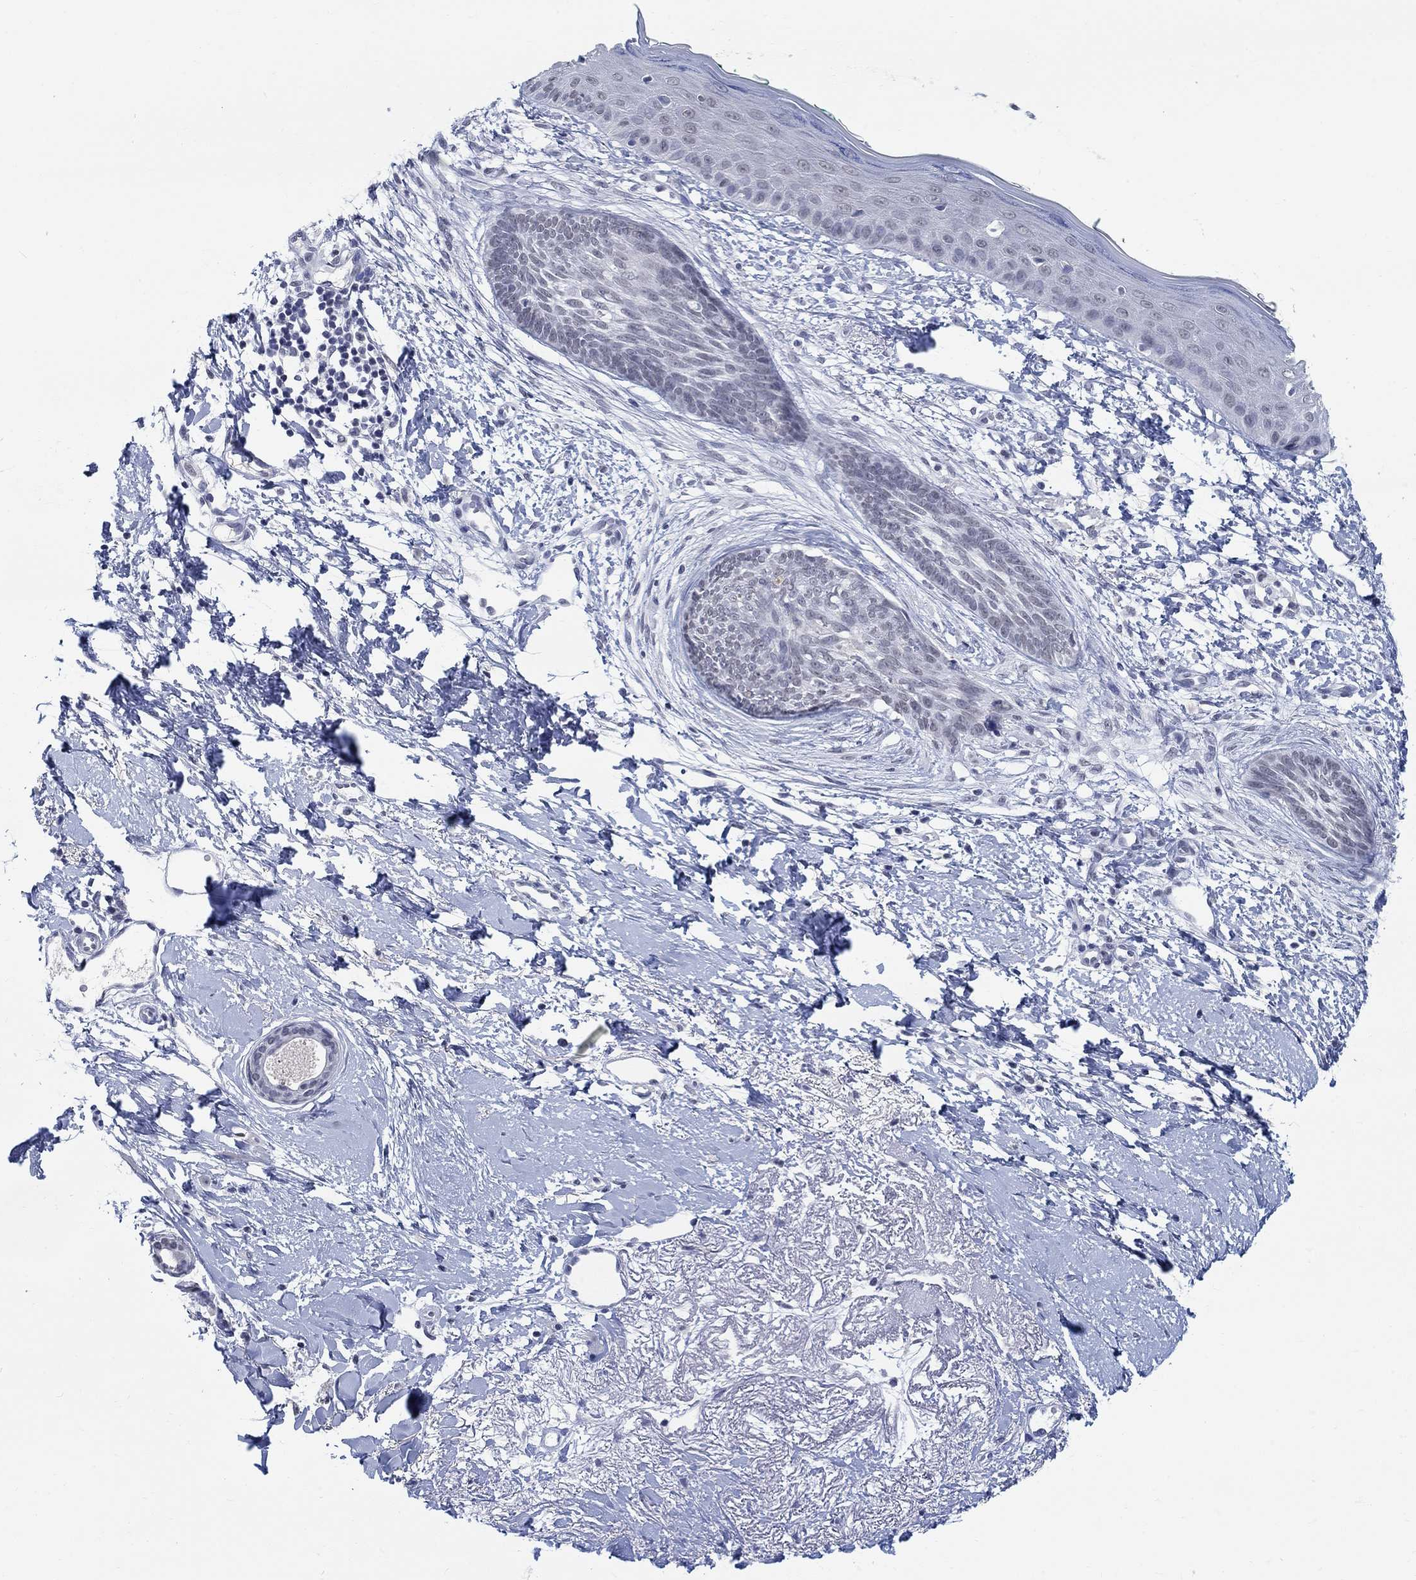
{"staining": {"intensity": "negative", "quantity": "none", "location": "none"}, "tissue": "skin cancer", "cell_type": "Tumor cells", "image_type": "cancer", "snomed": [{"axis": "morphology", "description": "Normal tissue, NOS"}, {"axis": "morphology", "description": "Basal cell carcinoma"}, {"axis": "topography", "description": "Skin"}], "caption": "Immunohistochemical staining of skin cancer displays no significant staining in tumor cells.", "gene": "ANKS1B", "patient": {"sex": "male", "age": 84}}